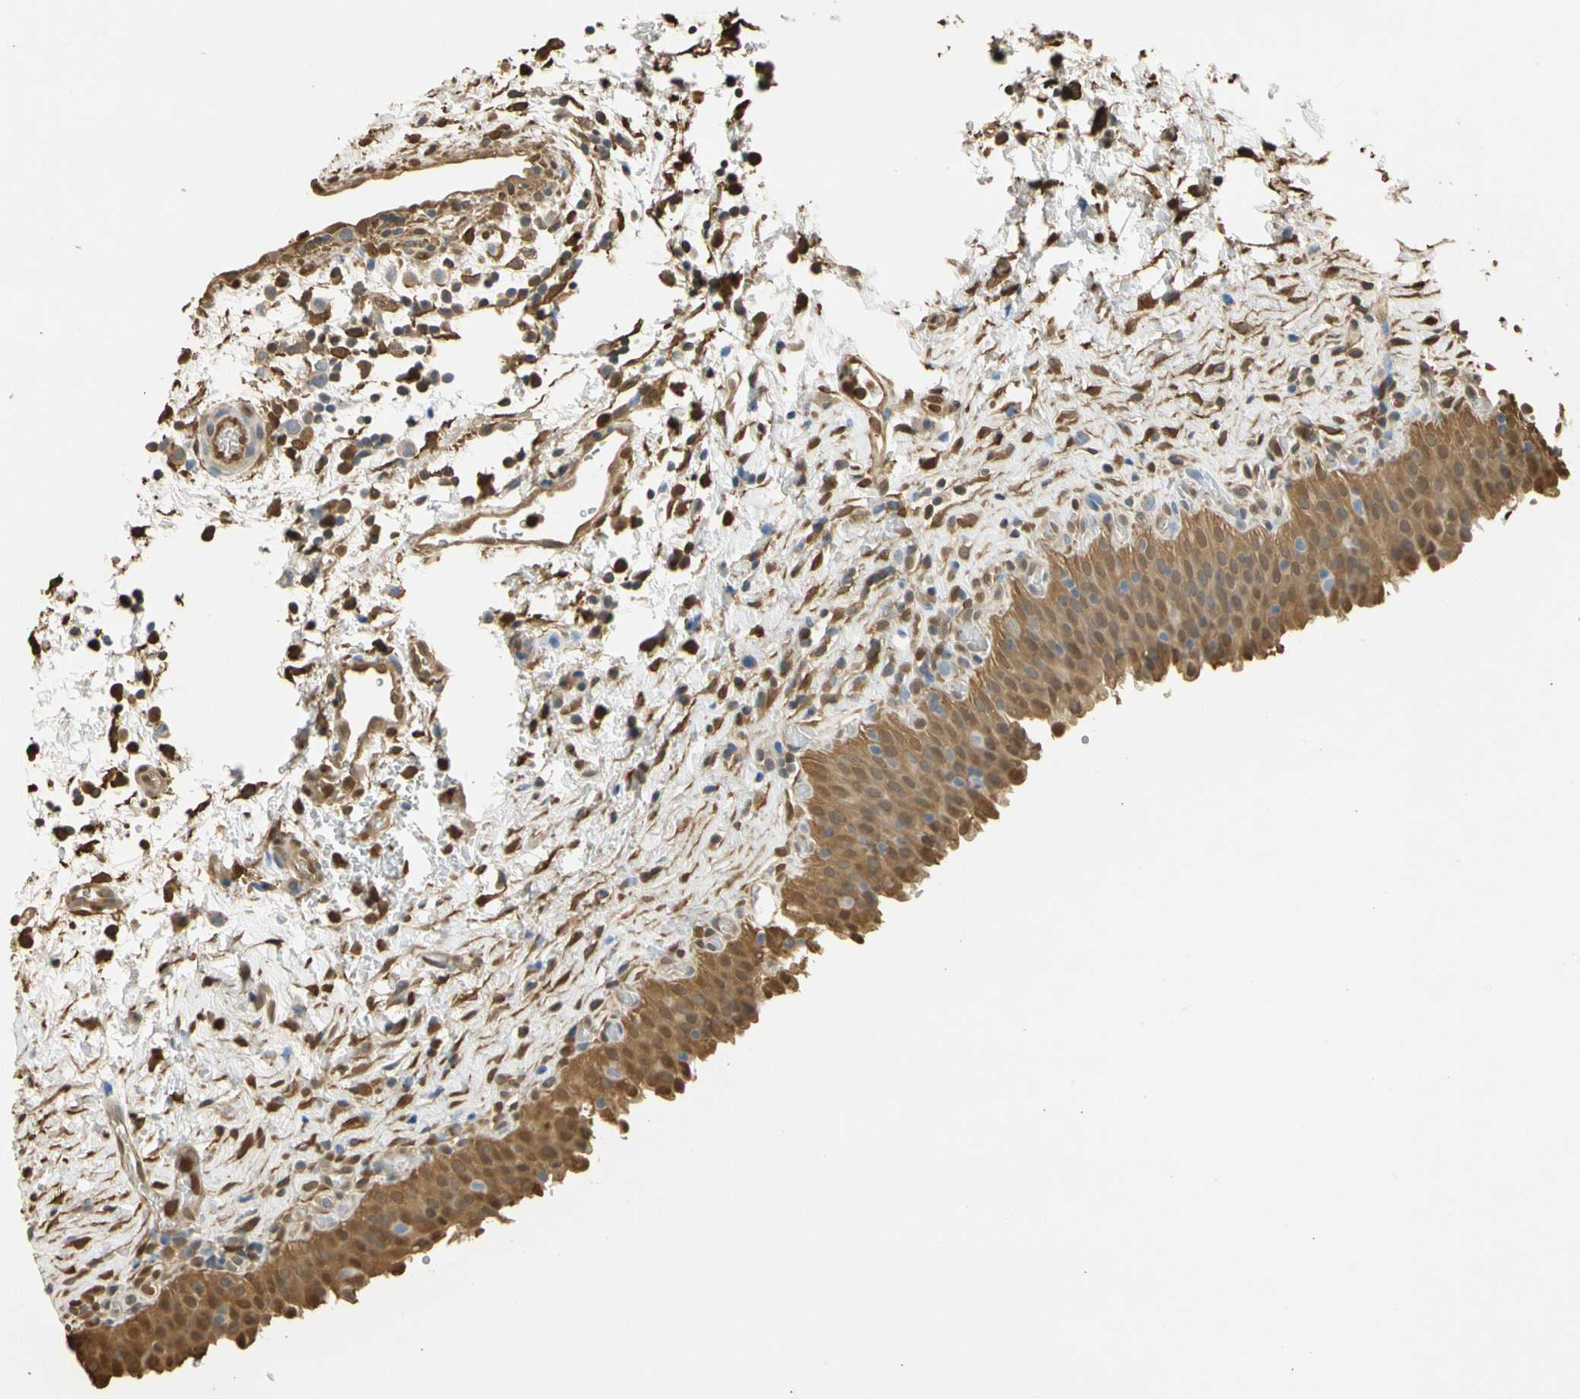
{"staining": {"intensity": "moderate", "quantity": ">75%", "location": "cytoplasmic/membranous,nuclear"}, "tissue": "urinary bladder", "cell_type": "Urothelial cells", "image_type": "normal", "snomed": [{"axis": "morphology", "description": "Normal tissue, NOS"}, {"axis": "topography", "description": "Urinary bladder"}], "caption": "Normal urinary bladder shows moderate cytoplasmic/membranous,nuclear positivity in approximately >75% of urothelial cells Using DAB (3,3'-diaminobenzidine) (brown) and hematoxylin (blue) stains, captured at high magnification using brightfield microscopy..", "gene": "S100A6", "patient": {"sex": "male", "age": 51}}